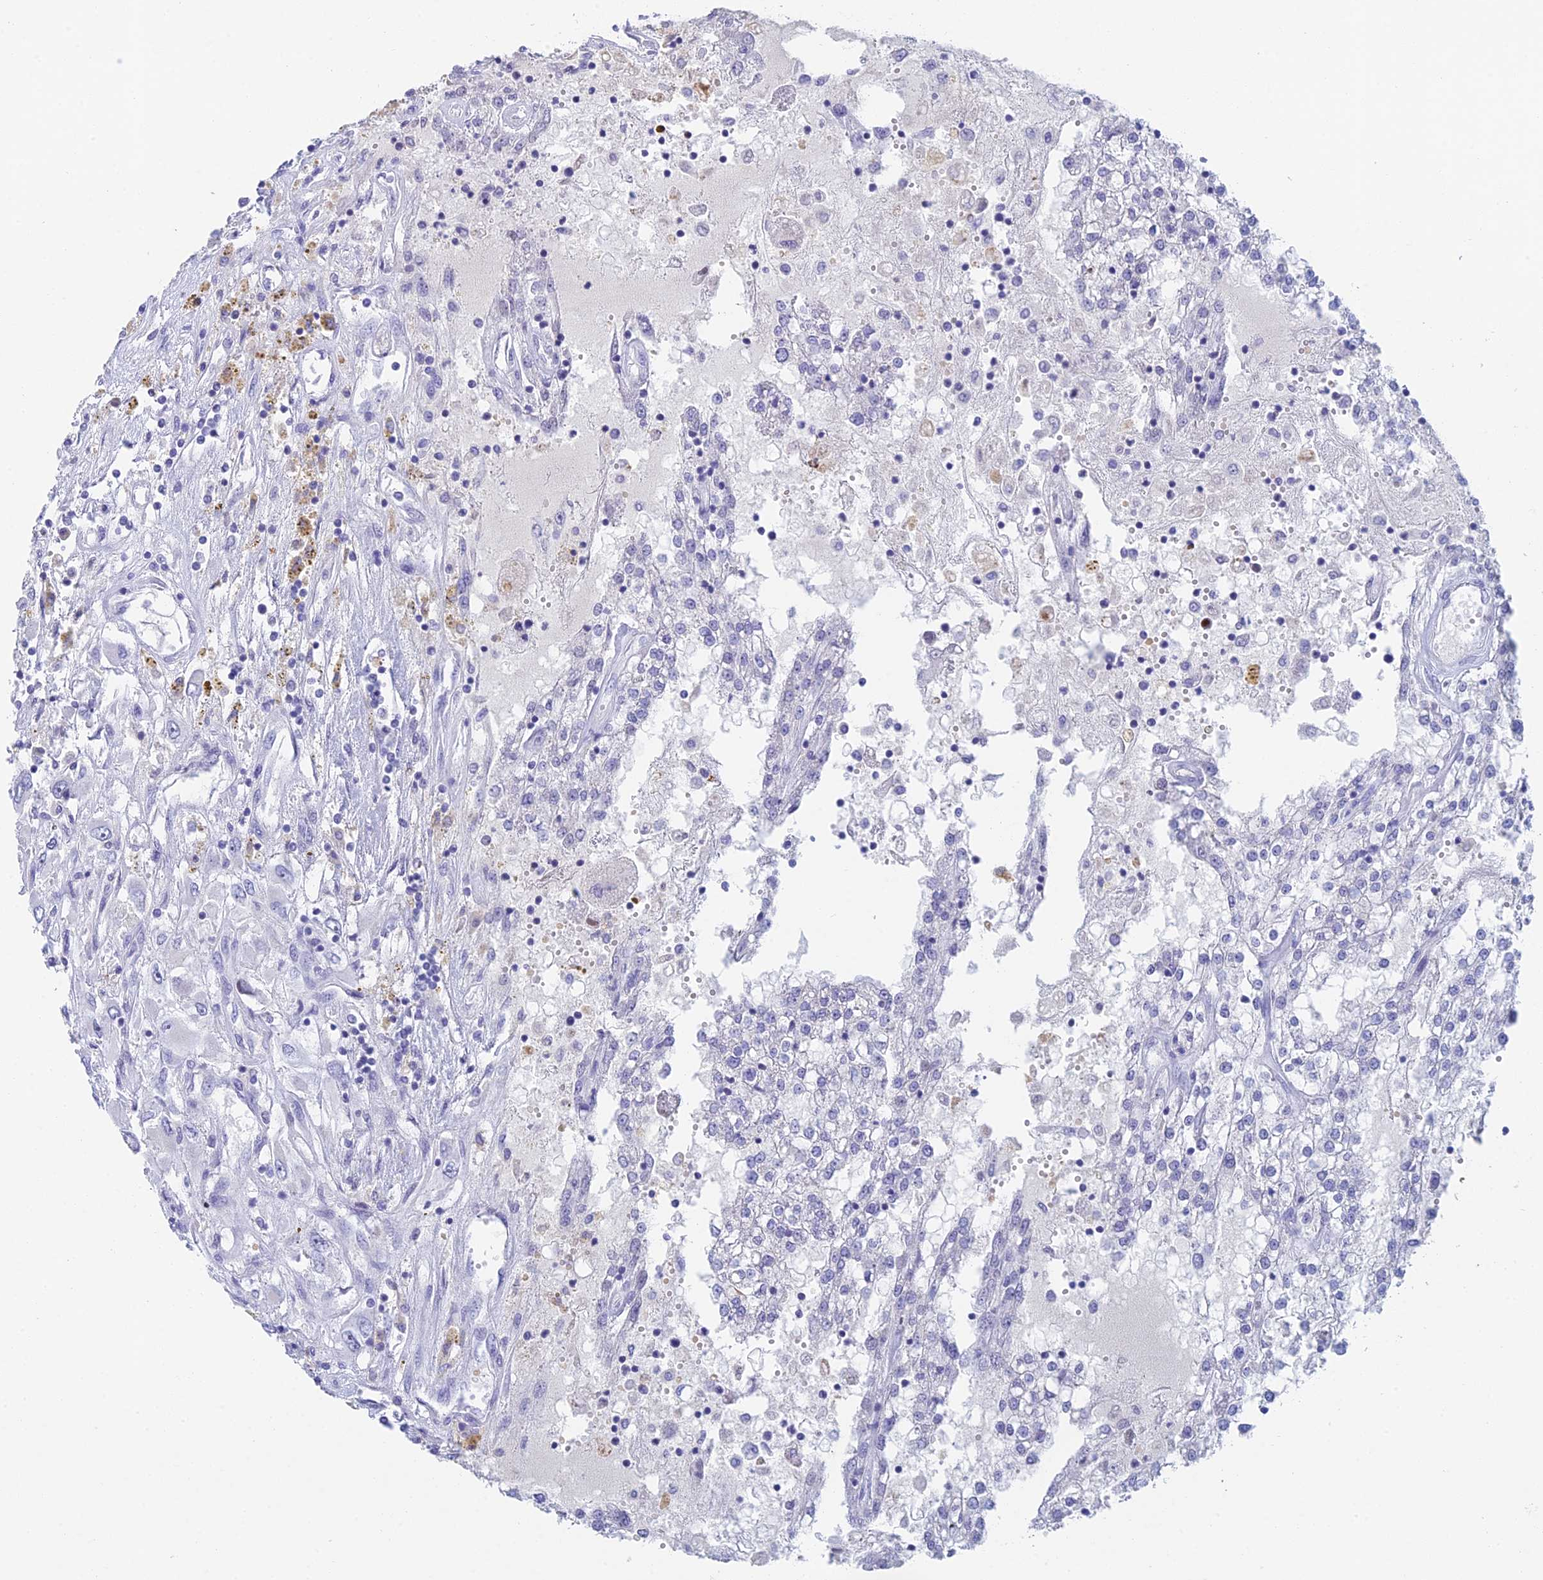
{"staining": {"intensity": "negative", "quantity": "none", "location": "none"}, "tissue": "renal cancer", "cell_type": "Tumor cells", "image_type": "cancer", "snomed": [{"axis": "morphology", "description": "Adenocarcinoma, NOS"}, {"axis": "topography", "description": "Kidney"}], "caption": "This micrograph is of renal cancer (adenocarcinoma) stained with immunohistochemistry to label a protein in brown with the nuclei are counter-stained blue. There is no expression in tumor cells.", "gene": "REXO5", "patient": {"sex": "female", "age": 52}}